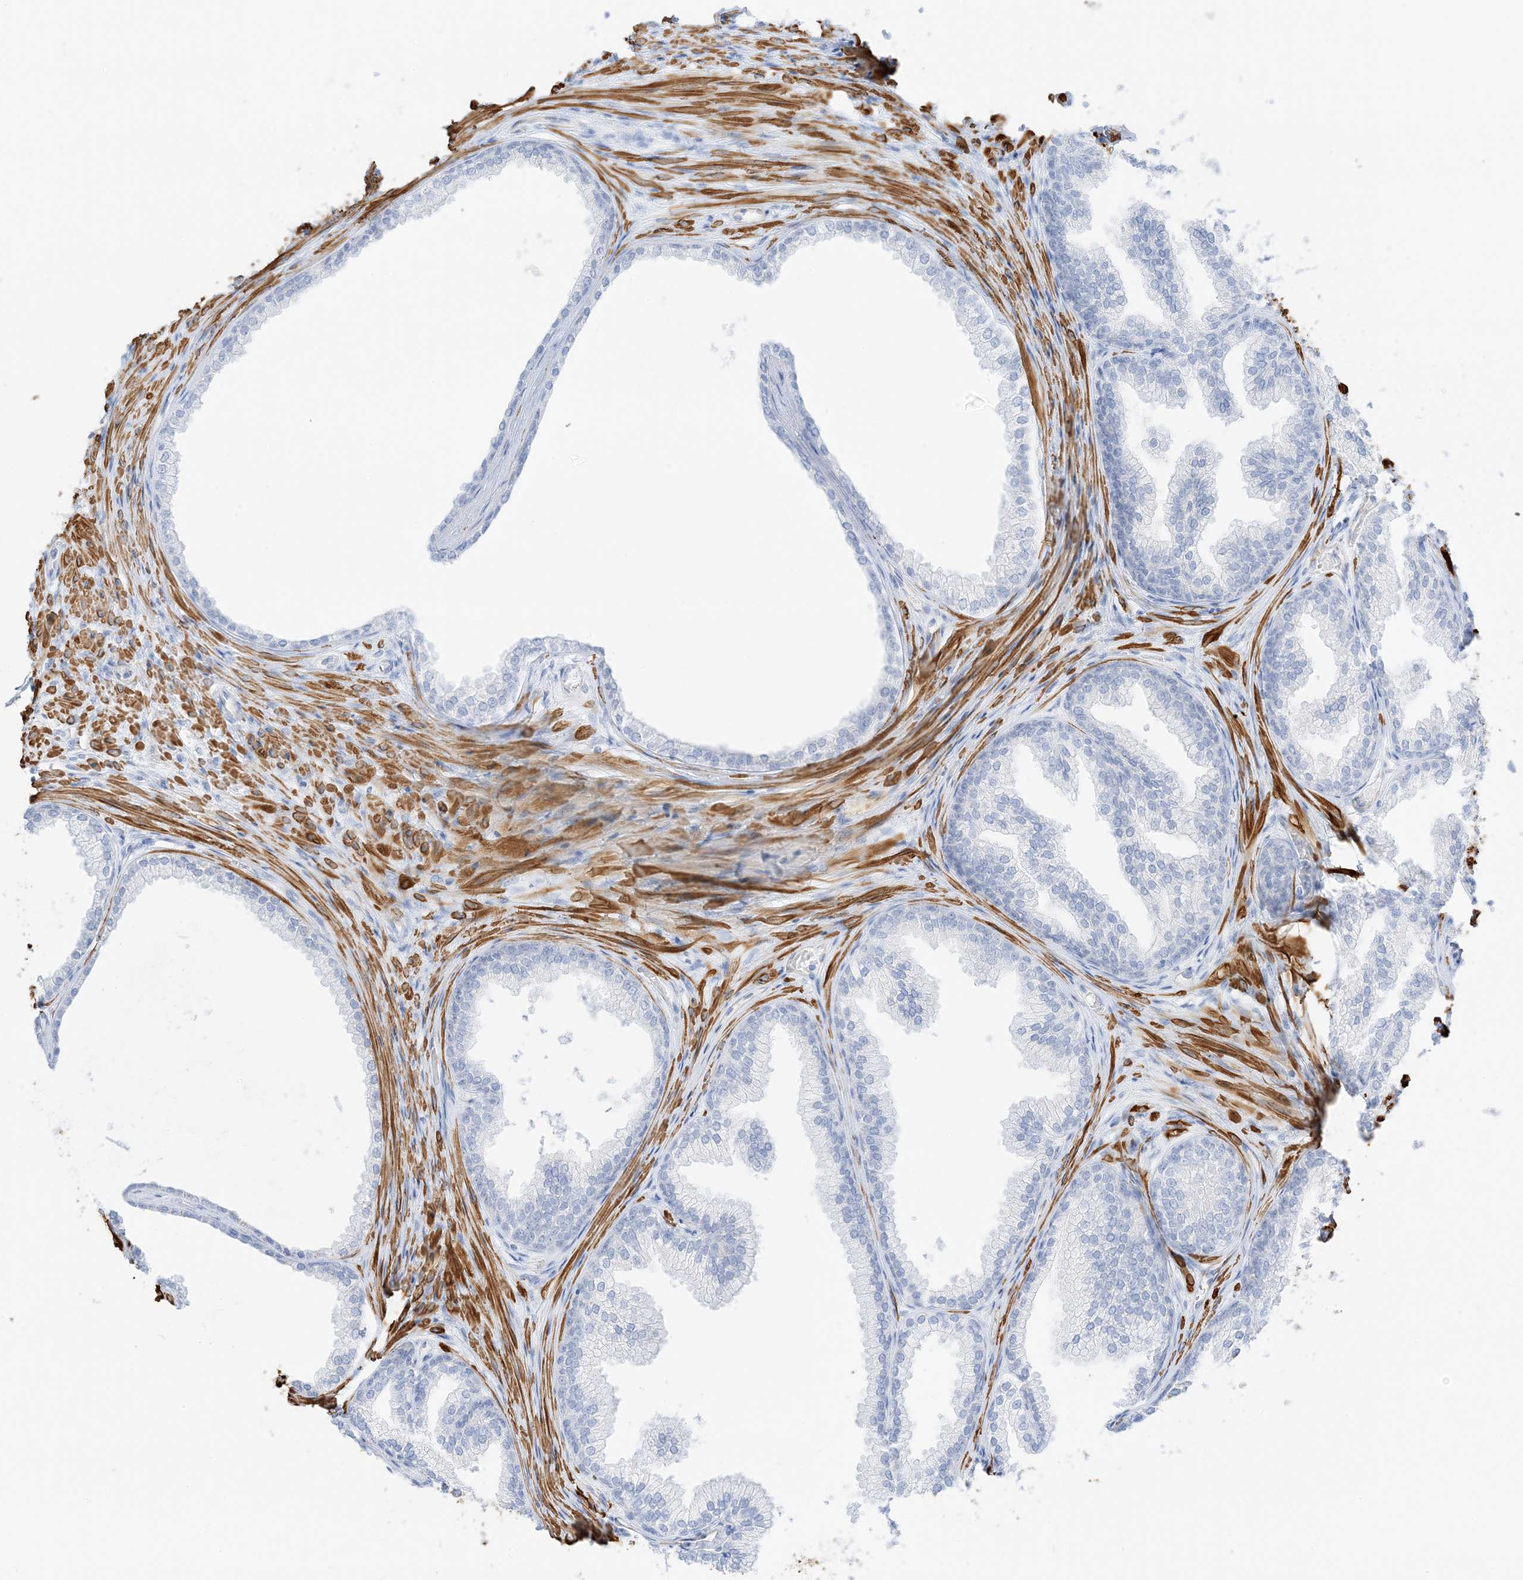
{"staining": {"intensity": "negative", "quantity": "none", "location": "none"}, "tissue": "prostate", "cell_type": "Glandular cells", "image_type": "normal", "snomed": [{"axis": "morphology", "description": "Normal tissue, NOS"}, {"axis": "topography", "description": "Prostate"}], "caption": "A histopathology image of human prostate is negative for staining in glandular cells. (Brightfield microscopy of DAB (3,3'-diaminobenzidine) immunohistochemistry at high magnification).", "gene": "SLC22A13", "patient": {"sex": "male", "age": 76}}